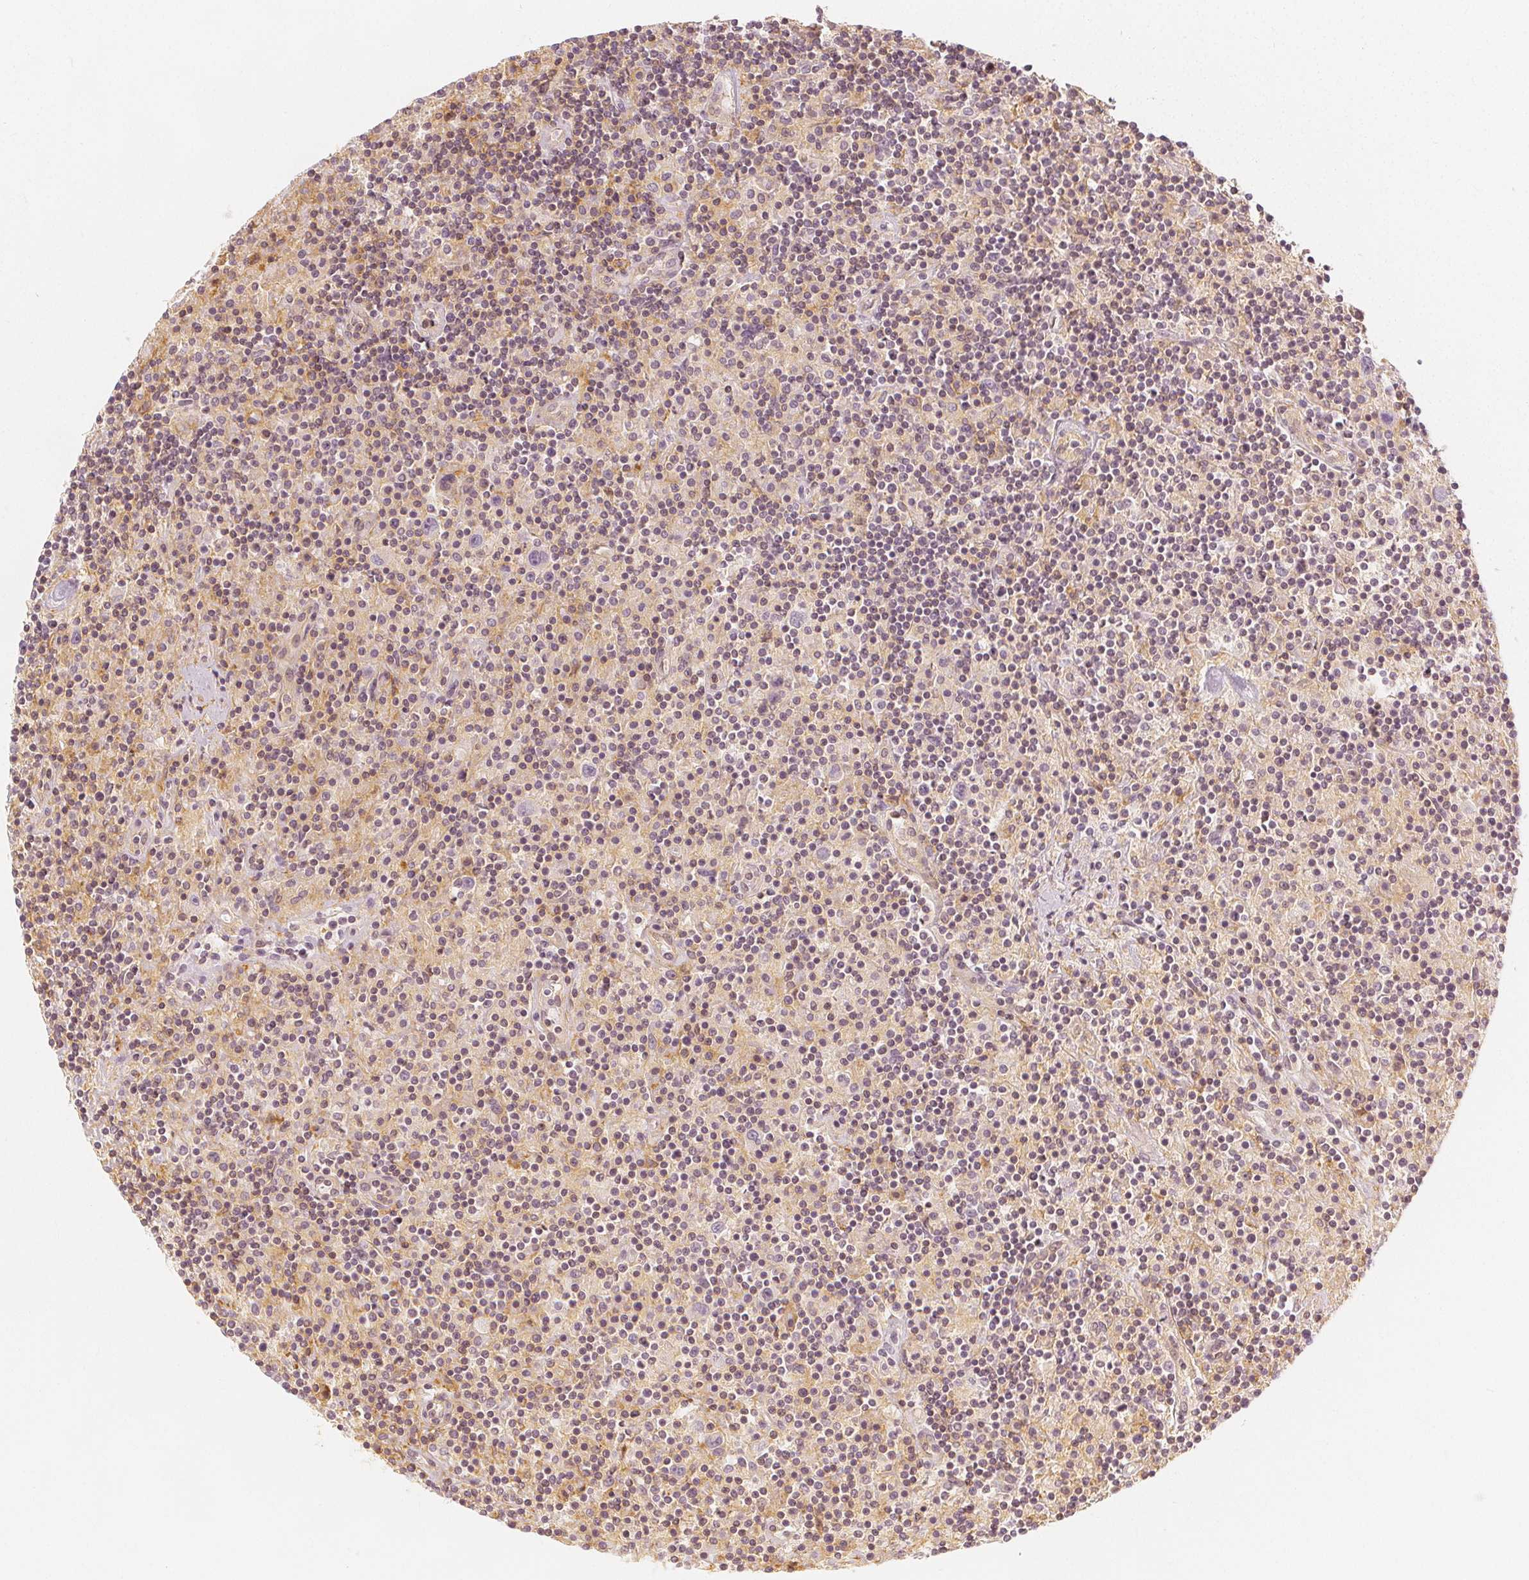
{"staining": {"intensity": "negative", "quantity": "none", "location": "none"}, "tissue": "lymphoma", "cell_type": "Tumor cells", "image_type": "cancer", "snomed": [{"axis": "morphology", "description": "Hodgkin's disease, NOS"}, {"axis": "topography", "description": "Lymph node"}], "caption": "This is a micrograph of immunohistochemistry (IHC) staining of lymphoma, which shows no staining in tumor cells. (Stains: DAB (3,3'-diaminobenzidine) immunohistochemistry with hematoxylin counter stain, Microscopy: brightfield microscopy at high magnification).", "gene": "ARHGAP26", "patient": {"sex": "male", "age": 70}}